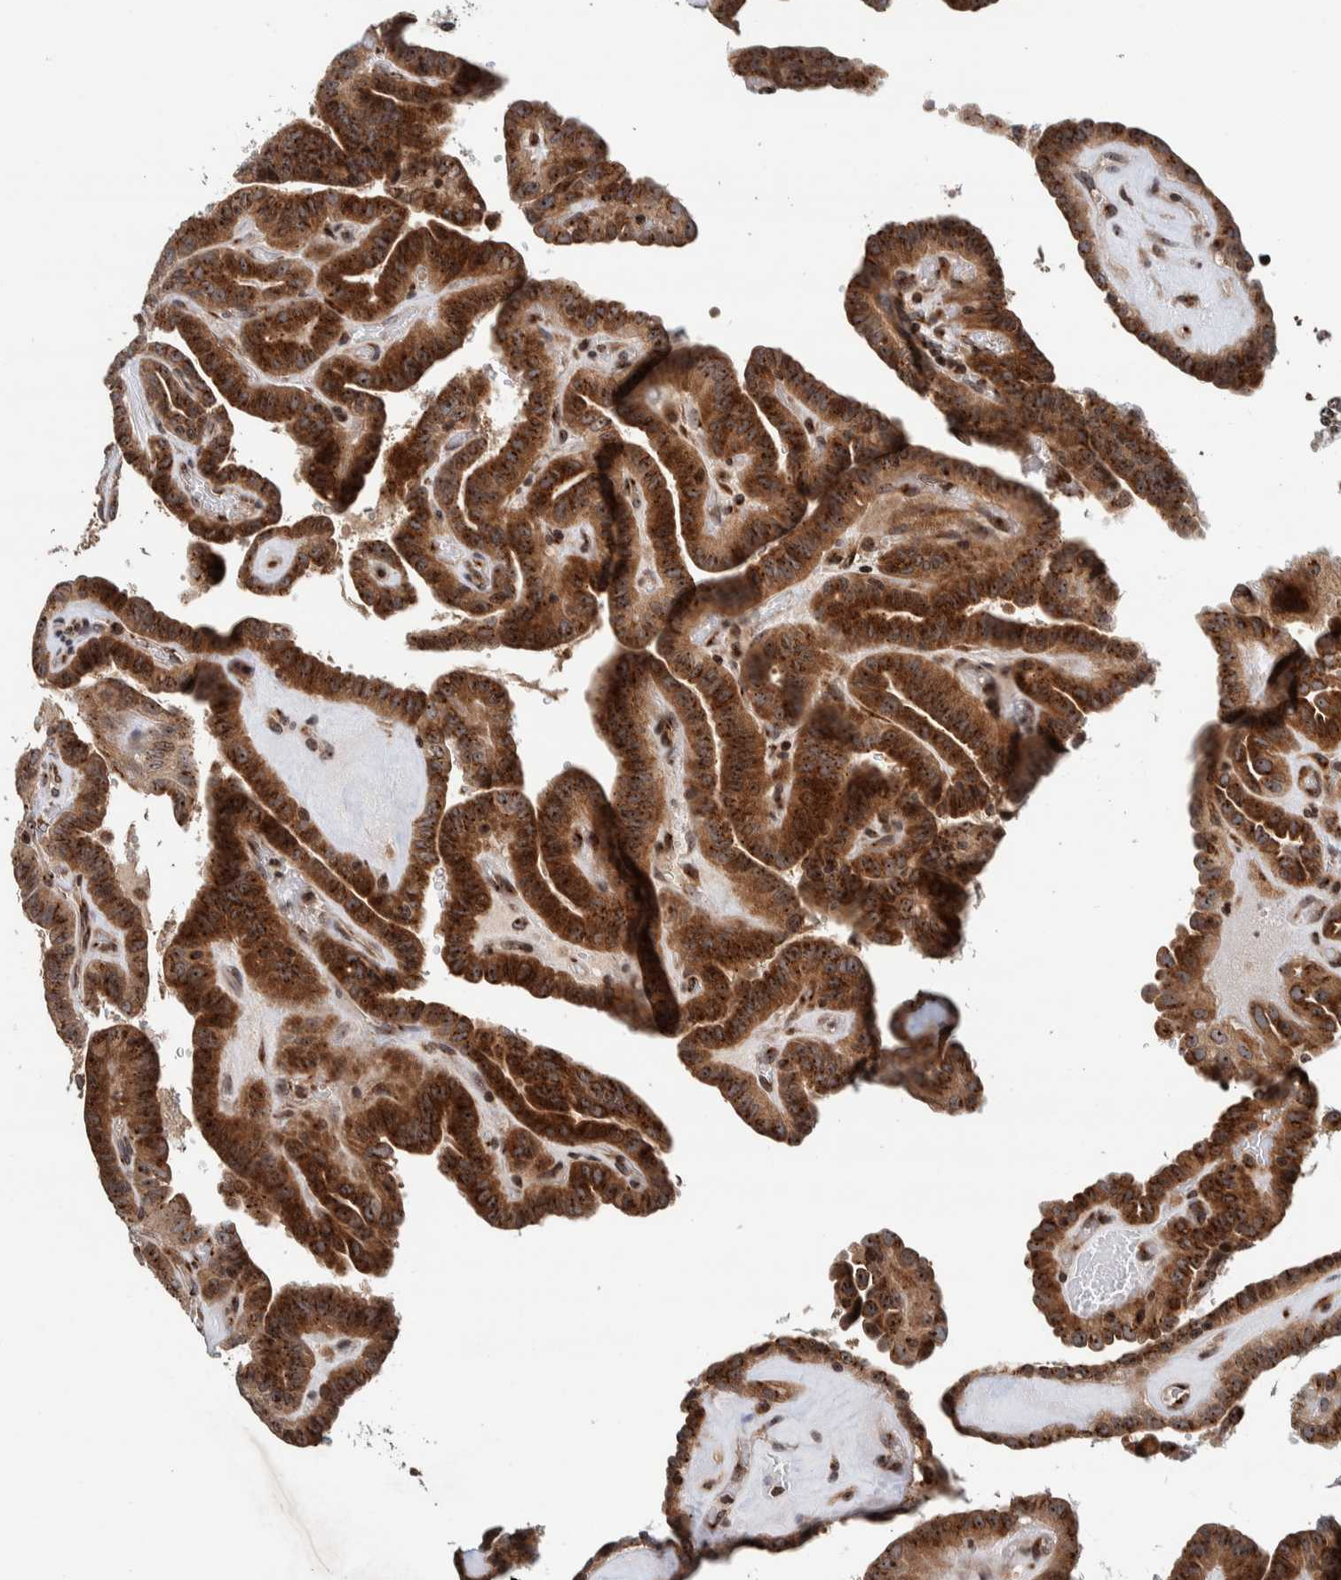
{"staining": {"intensity": "strong", "quantity": ">75%", "location": "cytoplasmic/membranous"}, "tissue": "thyroid cancer", "cell_type": "Tumor cells", "image_type": "cancer", "snomed": [{"axis": "morphology", "description": "Papillary adenocarcinoma, NOS"}, {"axis": "topography", "description": "Thyroid gland"}], "caption": "Strong cytoplasmic/membranous expression for a protein is identified in about >75% of tumor cells of thyroid cancer (papillary adenocarcinoma) using immunohistochemistry (IHC).", "gene": "CCDC182", "patient": {"sex": "male", "age": 77}}